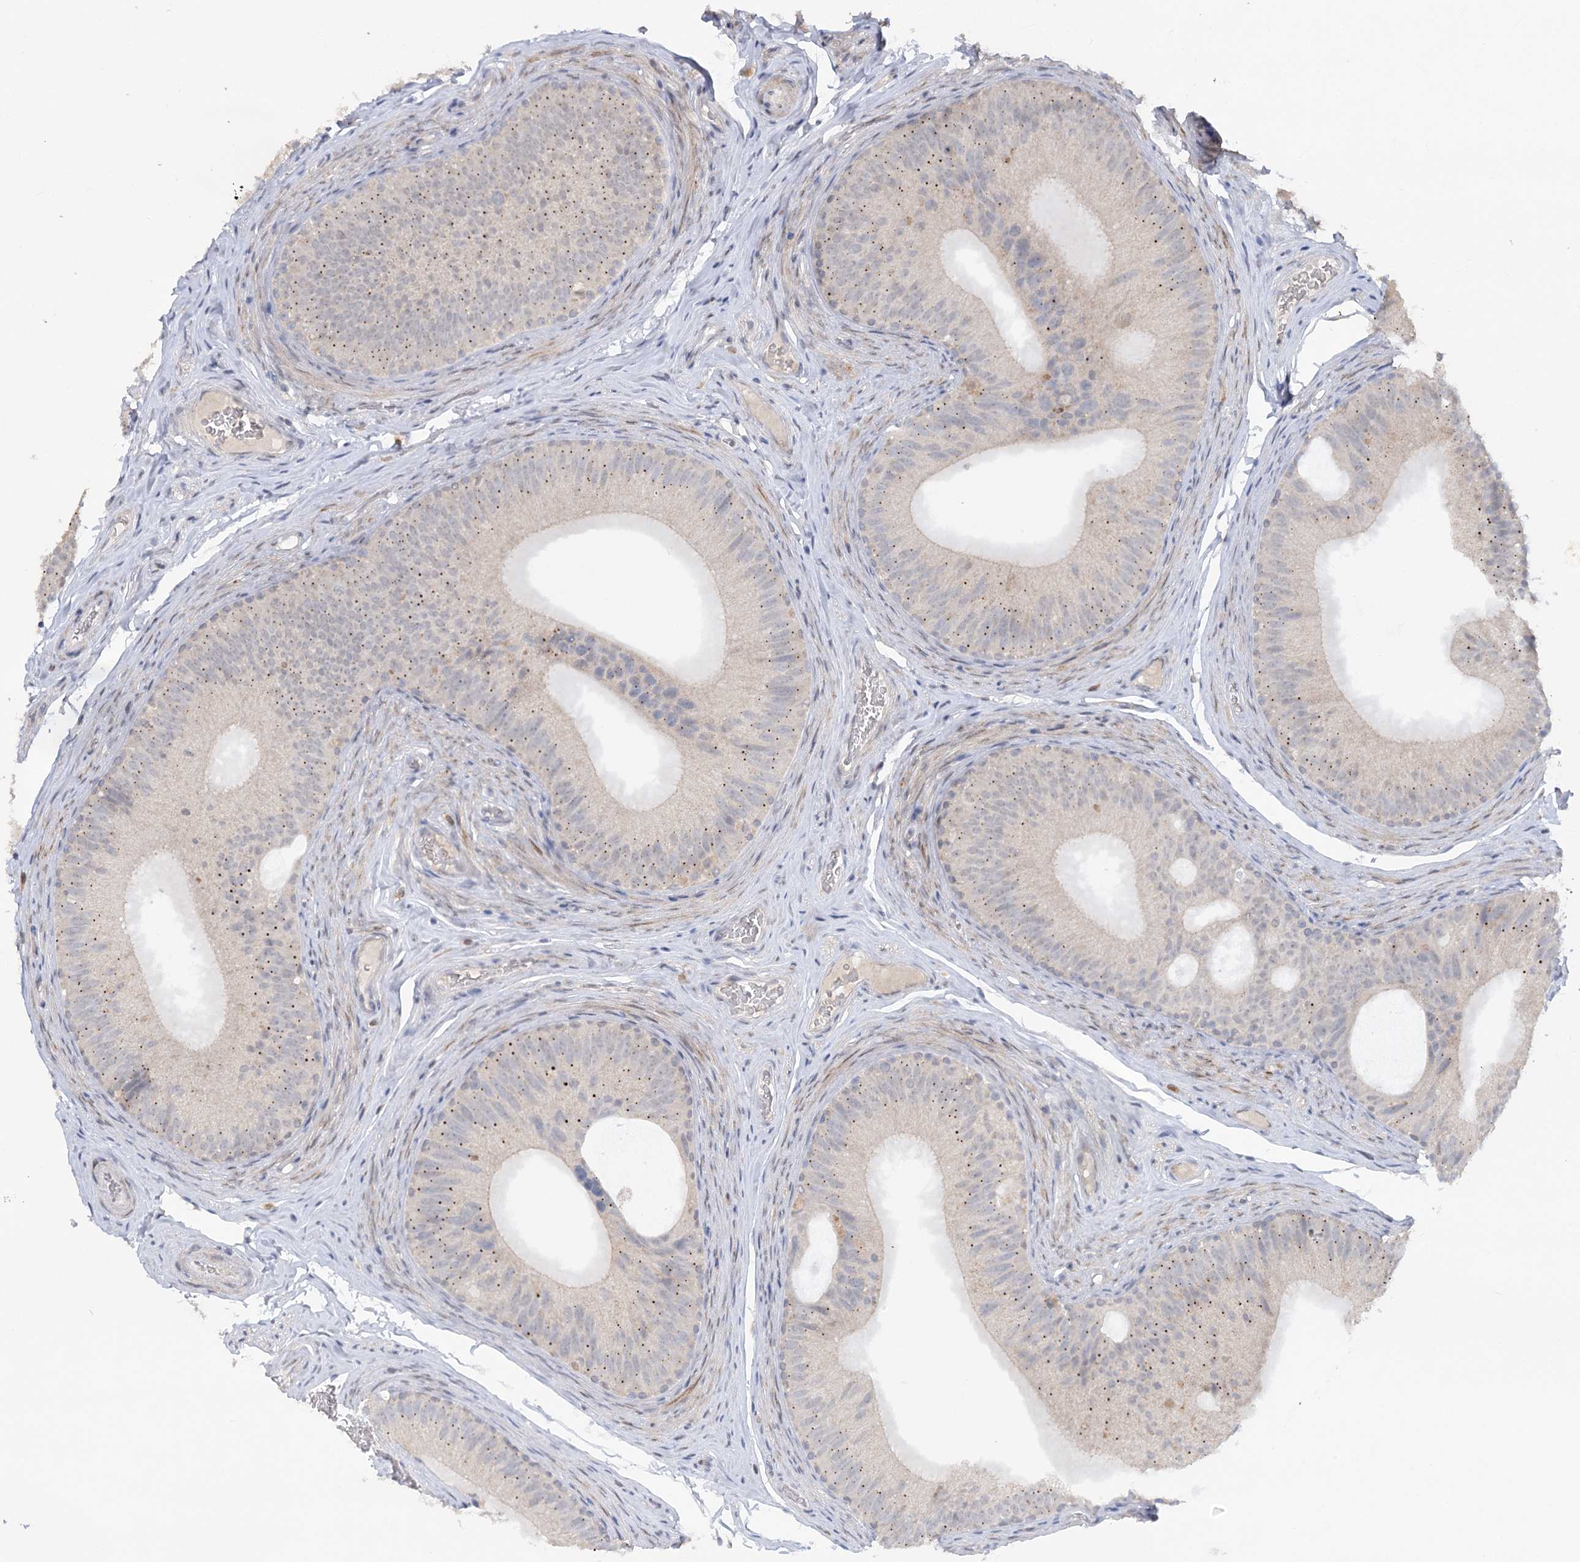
{"staining": {"intensity": "negative", "quantity": "none", "location": "none"}, "tissue": "epididymis", "cell_type": "Glandular cells", "image_type": "normal", "snomed": [{"axis": "morphology", "description": "Normal tissue, NOS"}, {"axis": "topography", "description": "Epididymis"}], "caption": "This histopathology image is of normal epididymis stained with immunohistochemistry (IHC) to label a protein in brown with the nuclei are counter-stained blue. There is no positivity in glandular cells. (DAB IHC, high magnification).", "gene": "TRAF3IP1", "patient": {"sex": "male", "age": 34}}